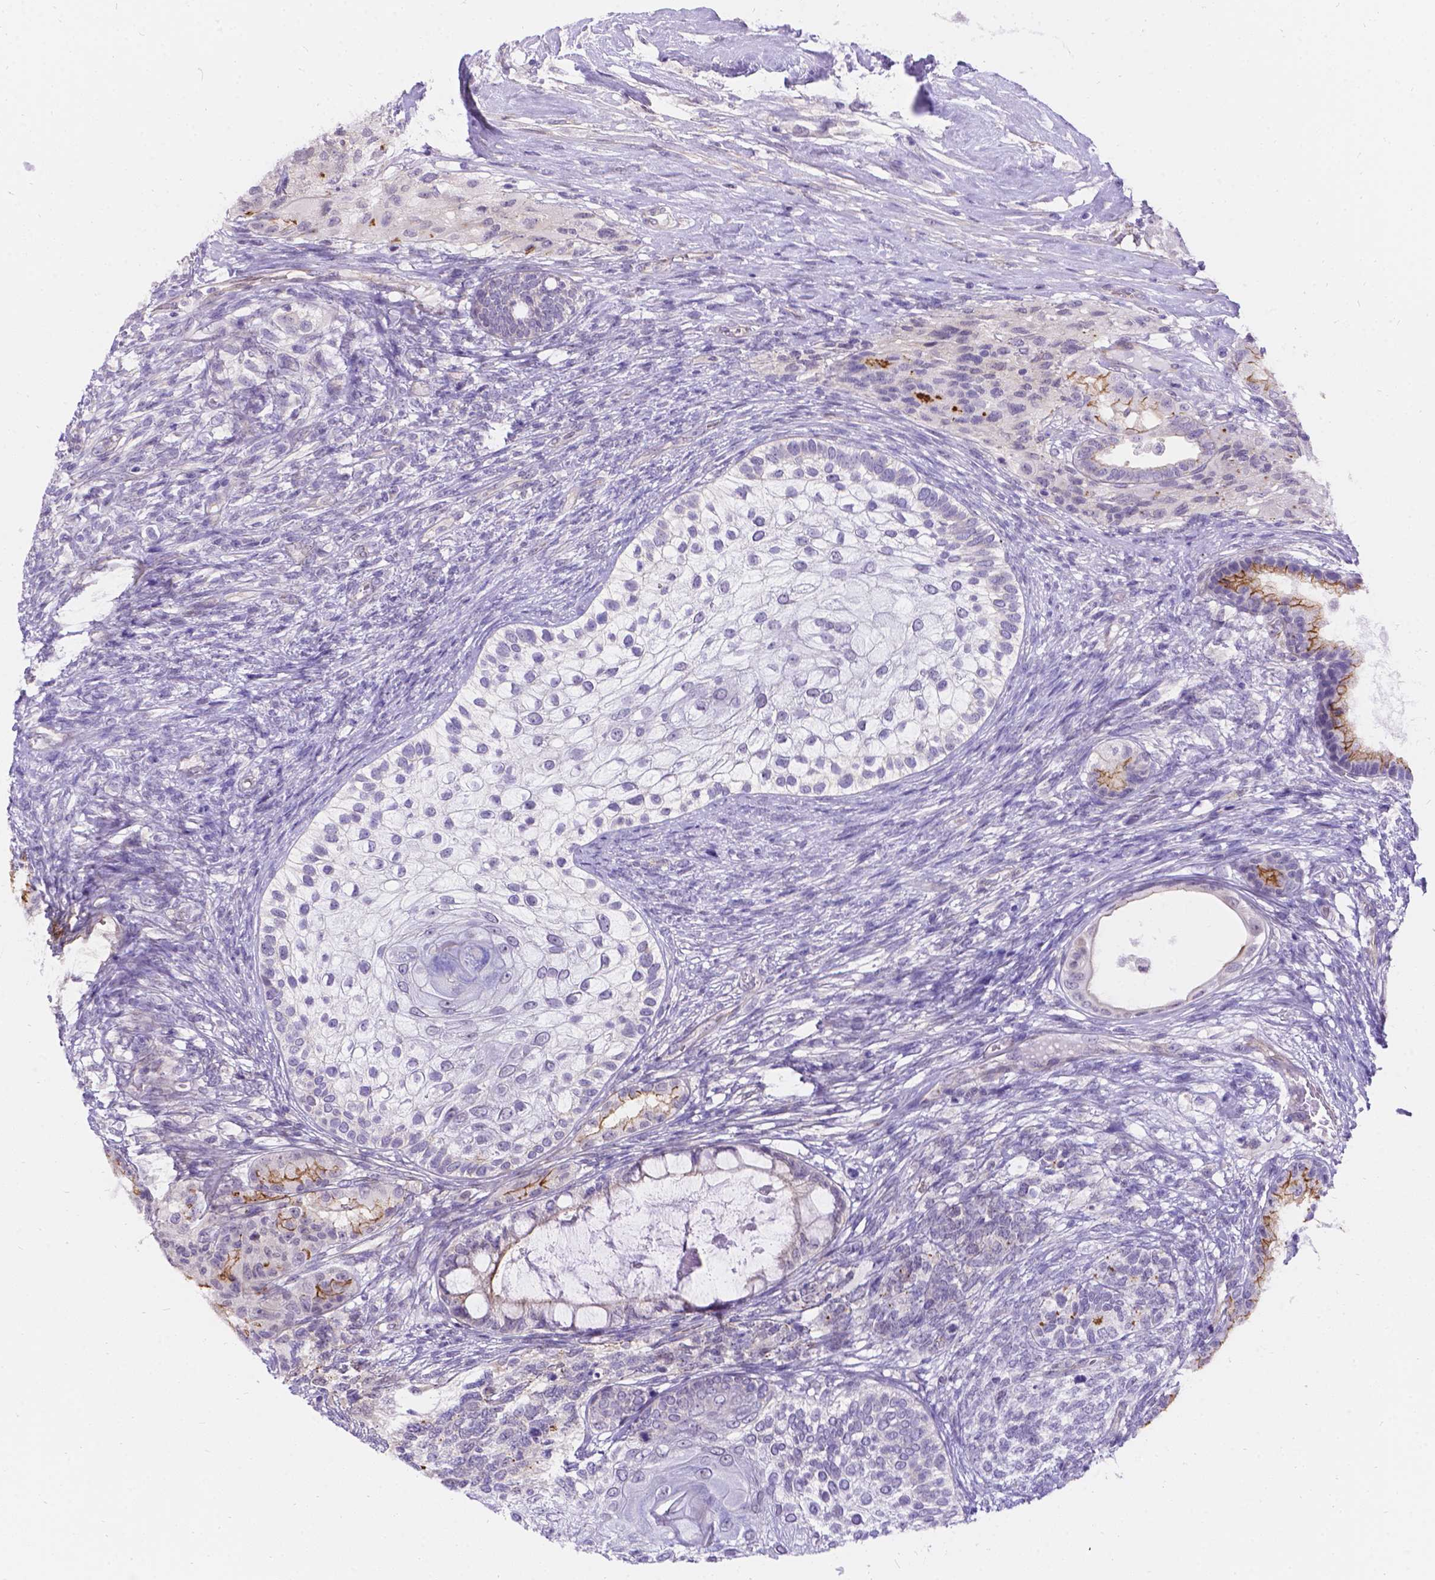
{"staining": {"intensity": "moderate", "quantity": "<25%", "location": "cytoplasmic/membranous"}, "tissue": "testis cancer", "cell_type": "Tumor cells", "image_type": "cancer", "snomed": [{"axis": "morphology", "description": "Seminoma, NOS"}, {"axis": "morphology", "description": "Carcinoma, Embryonal, NOS"}, {"axis": "topography", "description": "Testis"}], "caption": "Approximately <25% of tumor cells in human testis cancer reveal moderate cytoplasmic/membranous protein positivity as visualized by brown immunohistochemical staining.", "gene": "PALS1", "patient": {"sex": "male", "age": 41}}